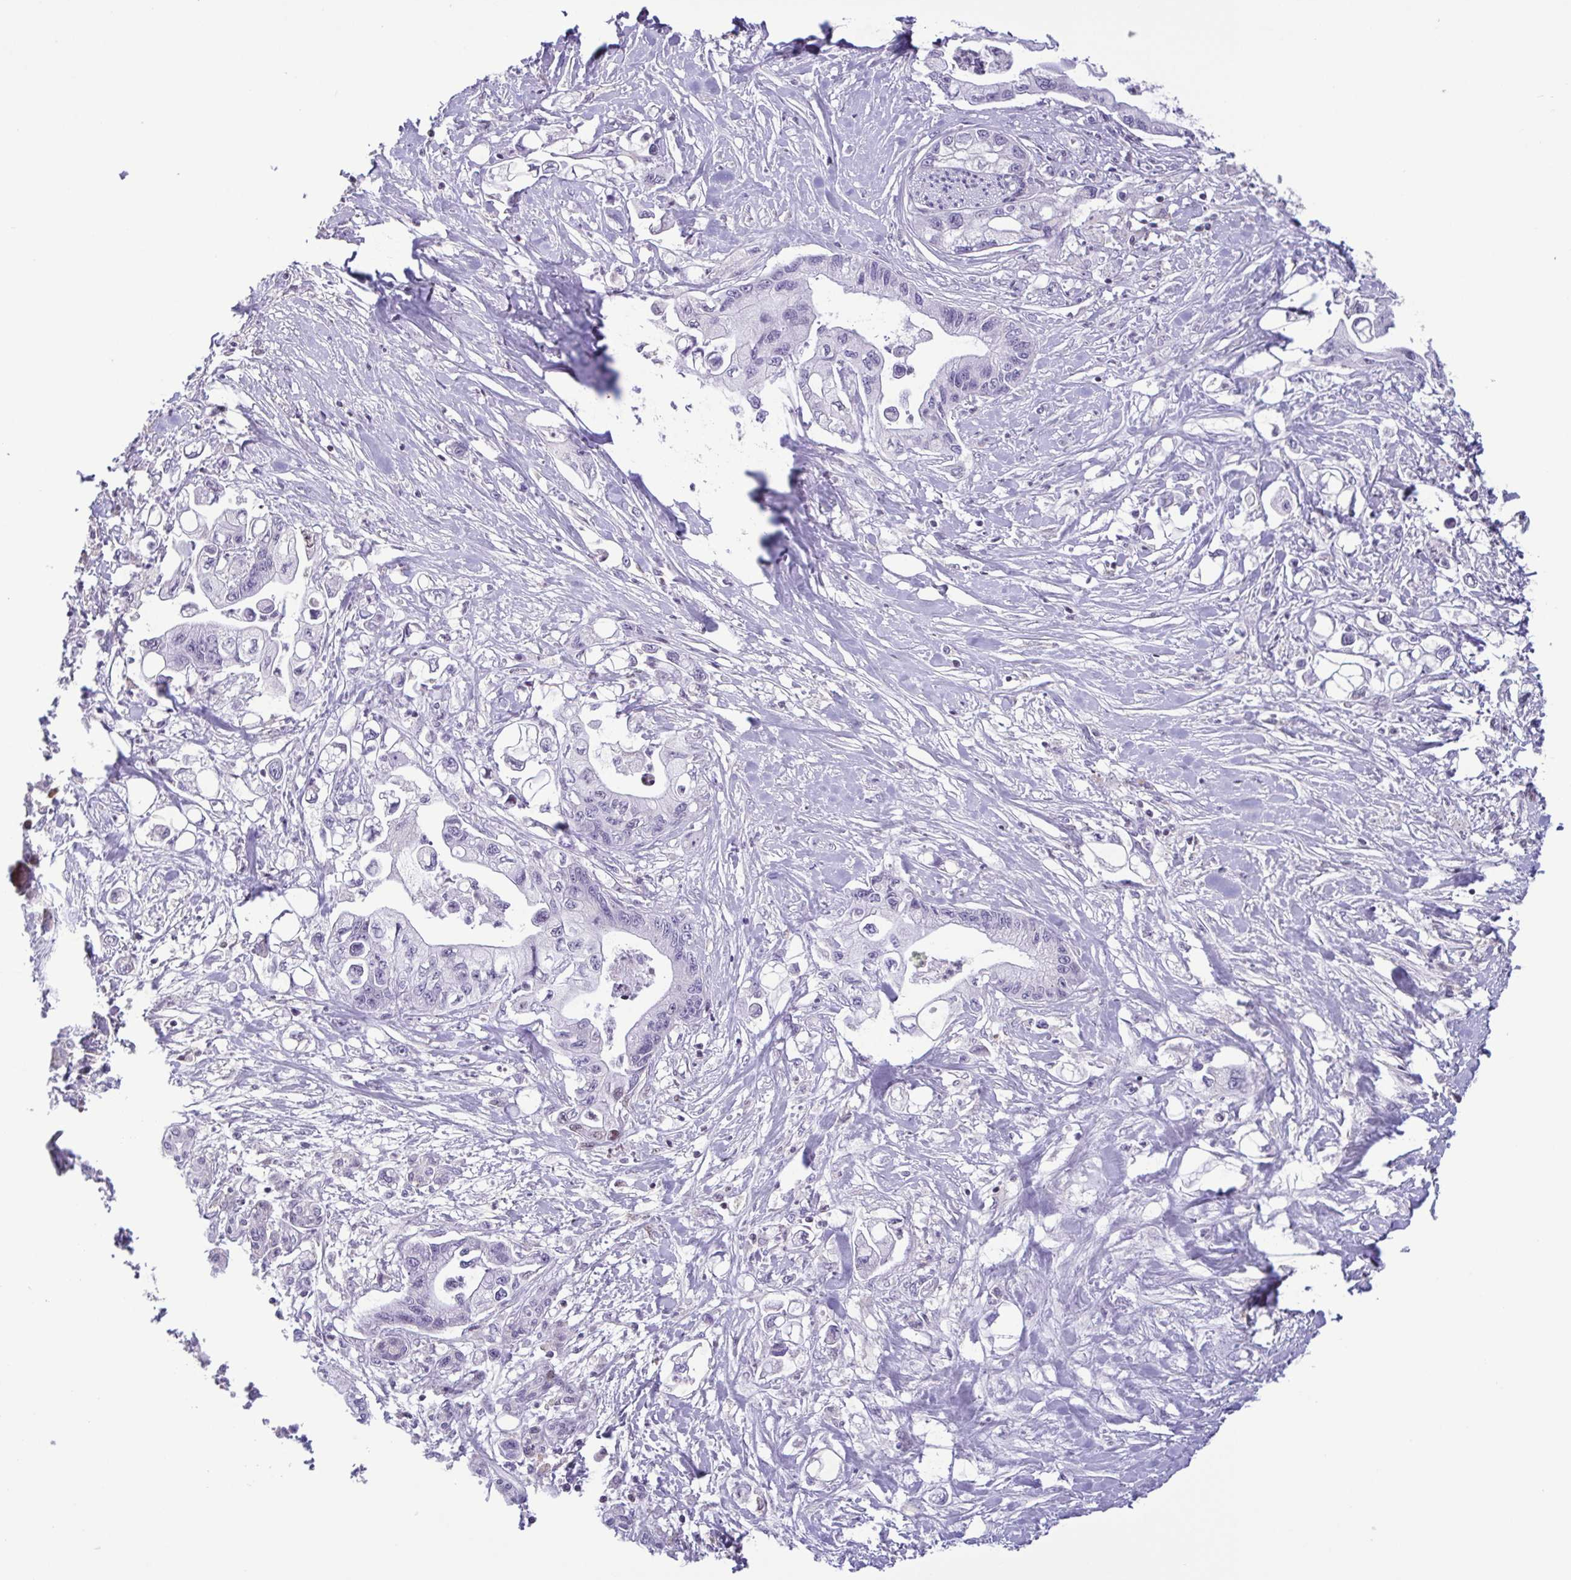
{"staining": {"intensity": "negative", "quantity": "none", "location": "none"}, "tissue": "pancreatic cancer", "cell_type": "Tumor cells", "image_type": "cancer", "snomed": [{"axis": "morphology", "description": "Adenocarcinoma, NOS"}, {"axis": "topography", "description": "Pancreas"}], "caption": "The immunohistochemistry histopathology image has no significant positivity in tumor cells of pancreatic cancer tissue. (Brightfield microscopy of DAB (3,3'-diaminobenzidine) IHC at high magnification).", "gene": "IRF1", "patient": {"sex": "male", "age": 61}}